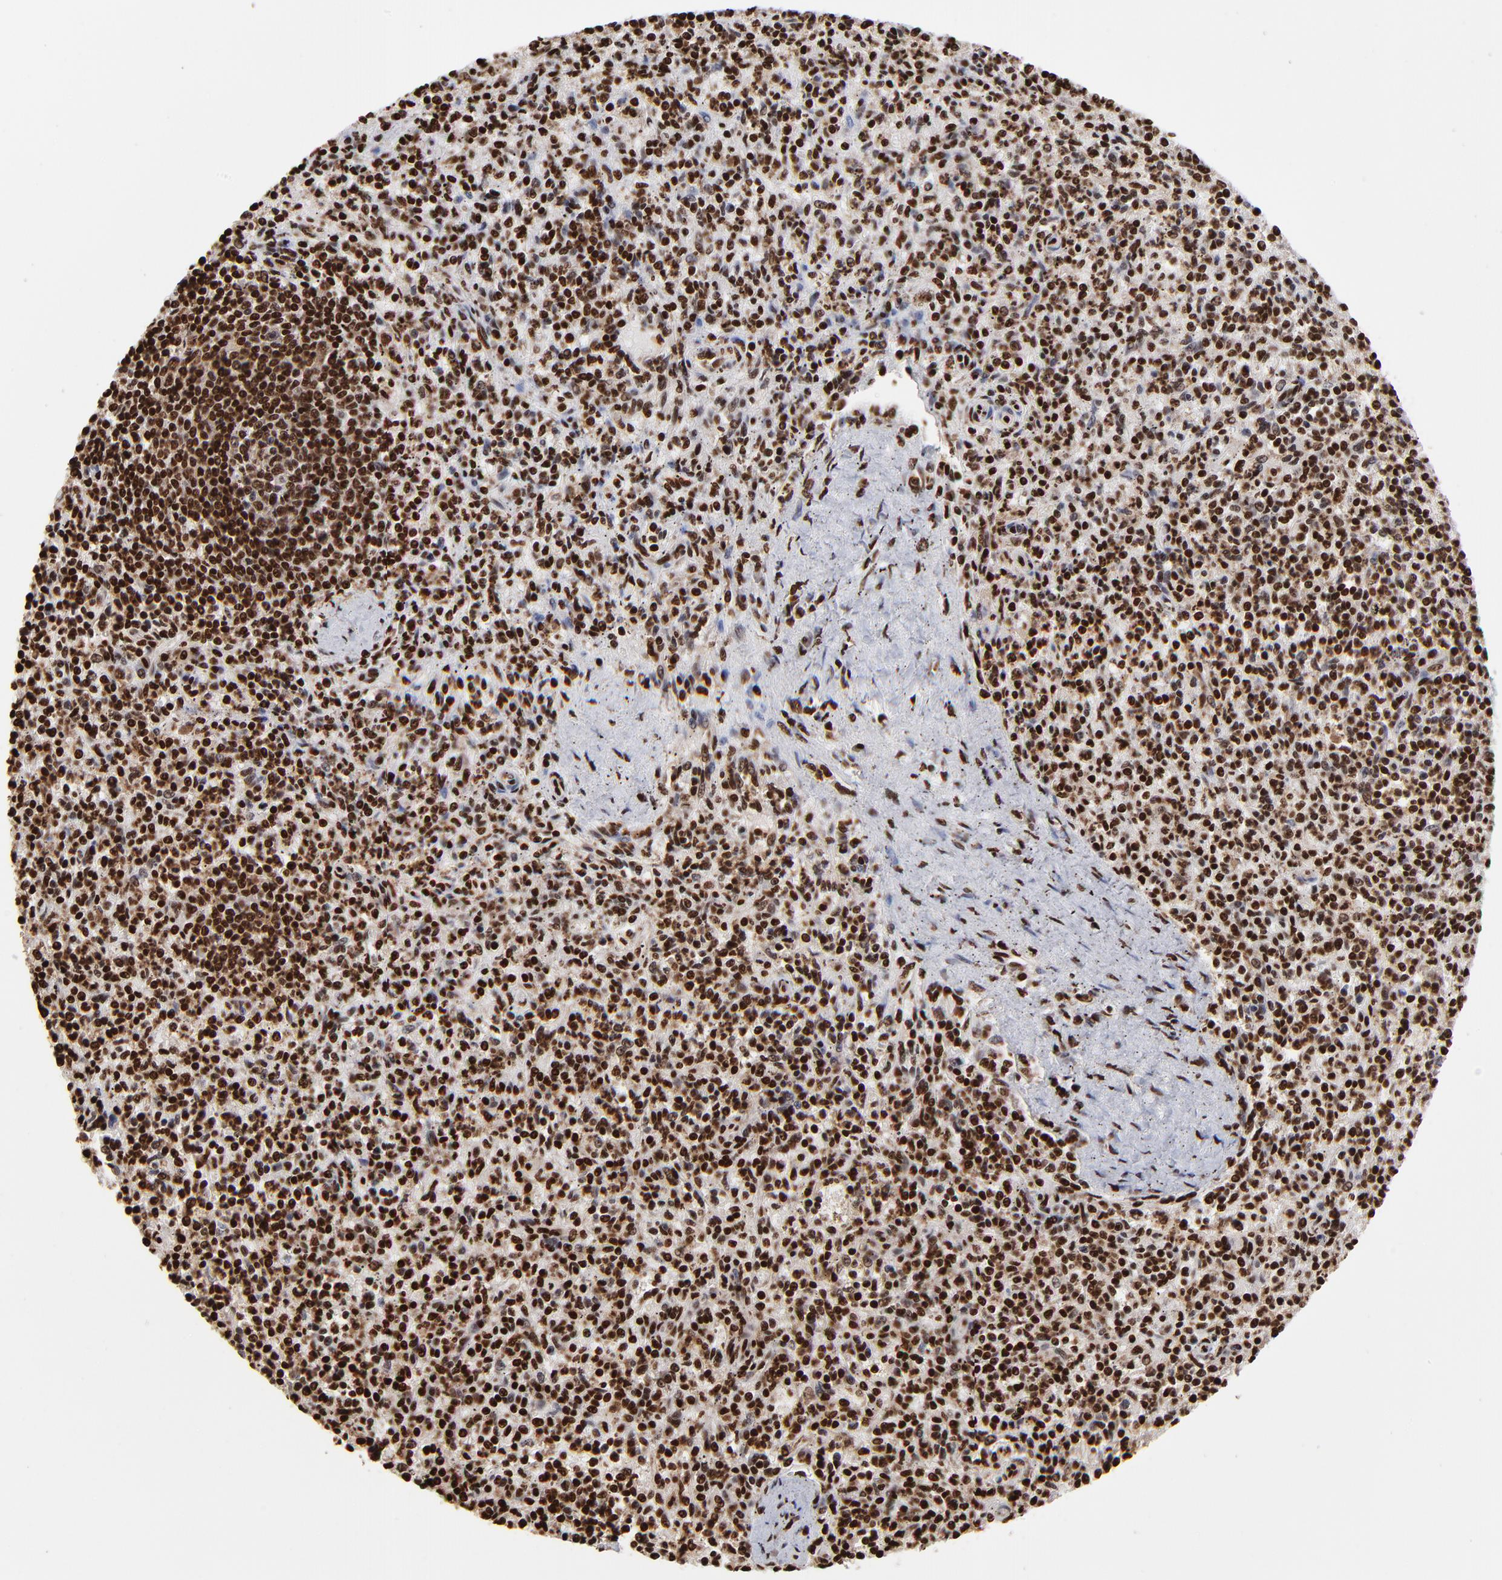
{"staining": {"intensity": "strong", "quantity": ">75%", "location": "nuclear"}, "tissue": "spleen", "cell_type": "Cells in red pulp", "image_type": "normal", "snomed": [{"axis": "morphology", "description": "Normal tissue, NOS"}, {"axis": "topography", "description": "Spleen"}], "caption": "An immunohistochemistry (IHC) photomicrograph of benign tissue is shown. Protein staining in brown highlights strong nuclear positivity in spleen within cells in red pulp.", "gene": "ZNF544", "patient": {"sex": "male", "age": 72}}